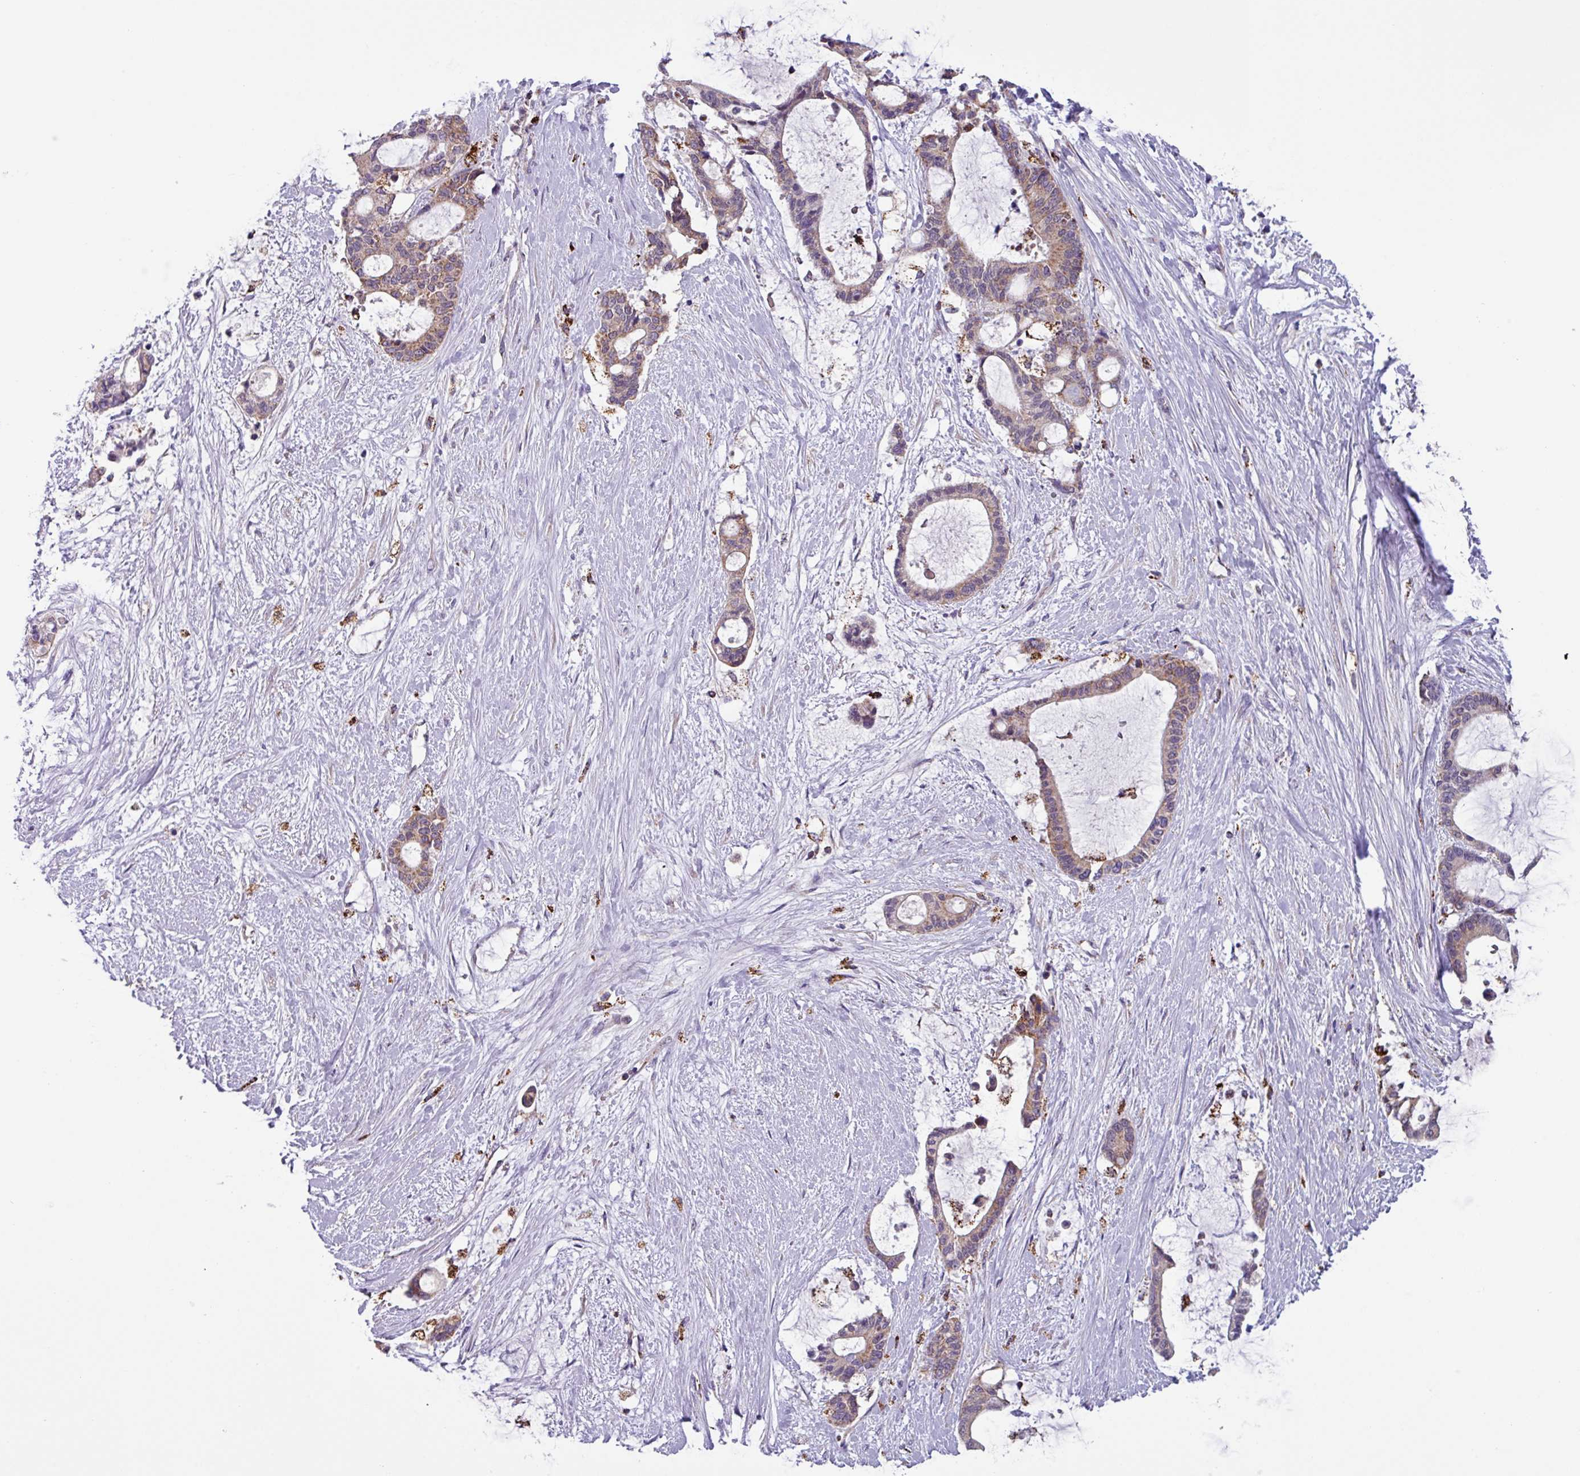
{"staining": {"intensity": "weak", "quantity": ">75%", "location": "cytoplasmic/membranous"}, "tissue": "liver cancer", "cell_type": "Tumor cells", "image_type": "cancer", "snomed": [{"axis": "morphology", "description": "Normal tissue, NOS"}, {"axis": "morphology", "description": "Cholangiocarcinoma"}, {"axis": "topography", "description": "Liver"}, {"axis": "topography", "description": "Peripheral nerve tissue"}], "caption": "Weak cytoplasmic/membranous positivity for a protein is appreciated in approximately >75% of tumor cells of liver cancer using immunohistochemistry (IHC).", "gene": "AKIRIN1", "patient": {"sex": "female", "age": 73}}